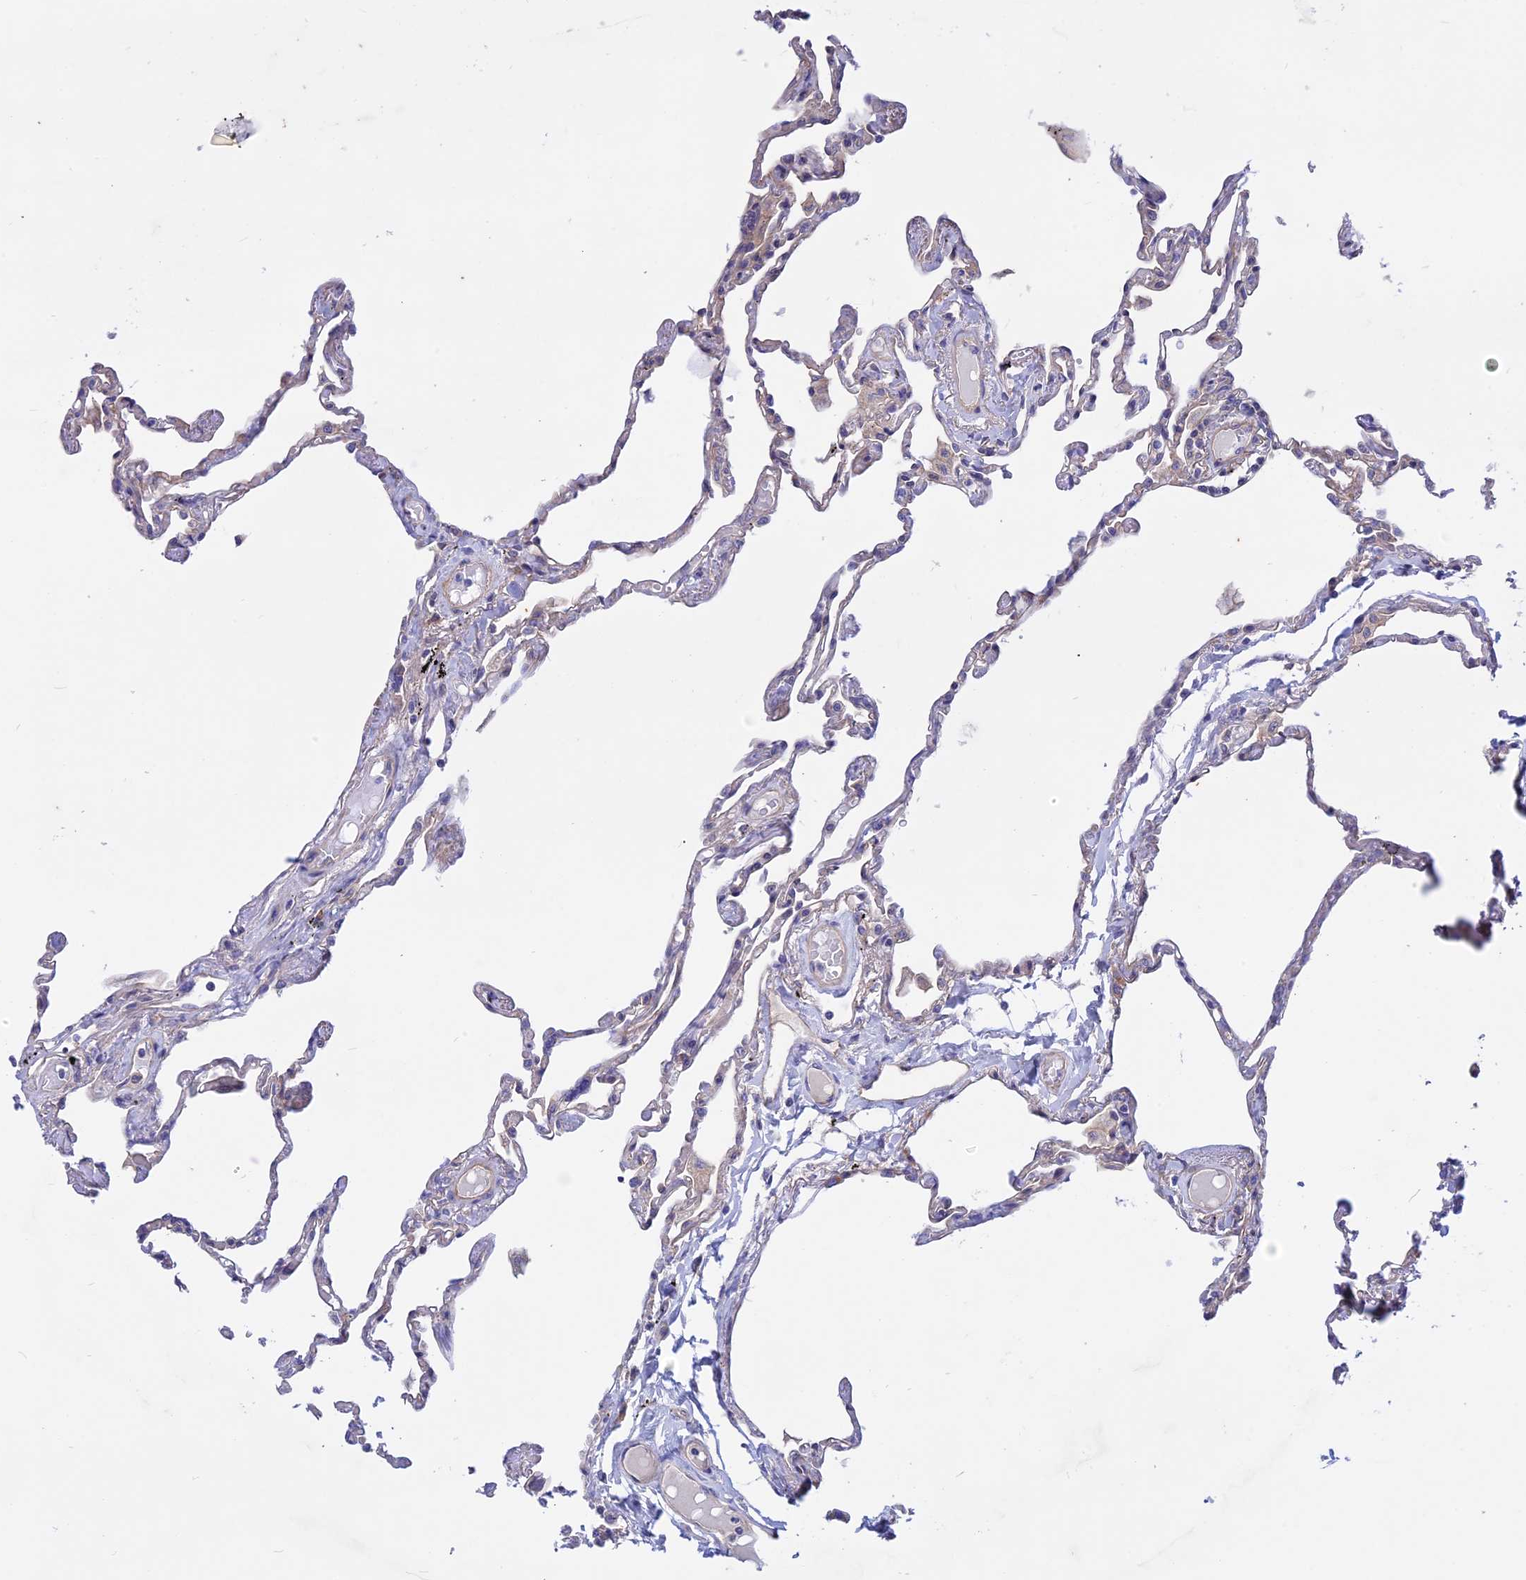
{"staining": {"intensity": "weak", "quantity": "<25%", "location": "cytoplasmic/membranous"}, "tissue": "lung", "cell_type": "Alveolar cells", "image_type": "normal", "snomed": [{"axis": "morphology", "description": "Normal tissue, NOS"}, {"axis": "topography", "description": "Lung"}], "caption": "DAB immunohistochemical staining of benign lung displays no significant expression in alveolar cells.", "gene": "HYCC1", "patient": {"sex": "female", "age": 67}}